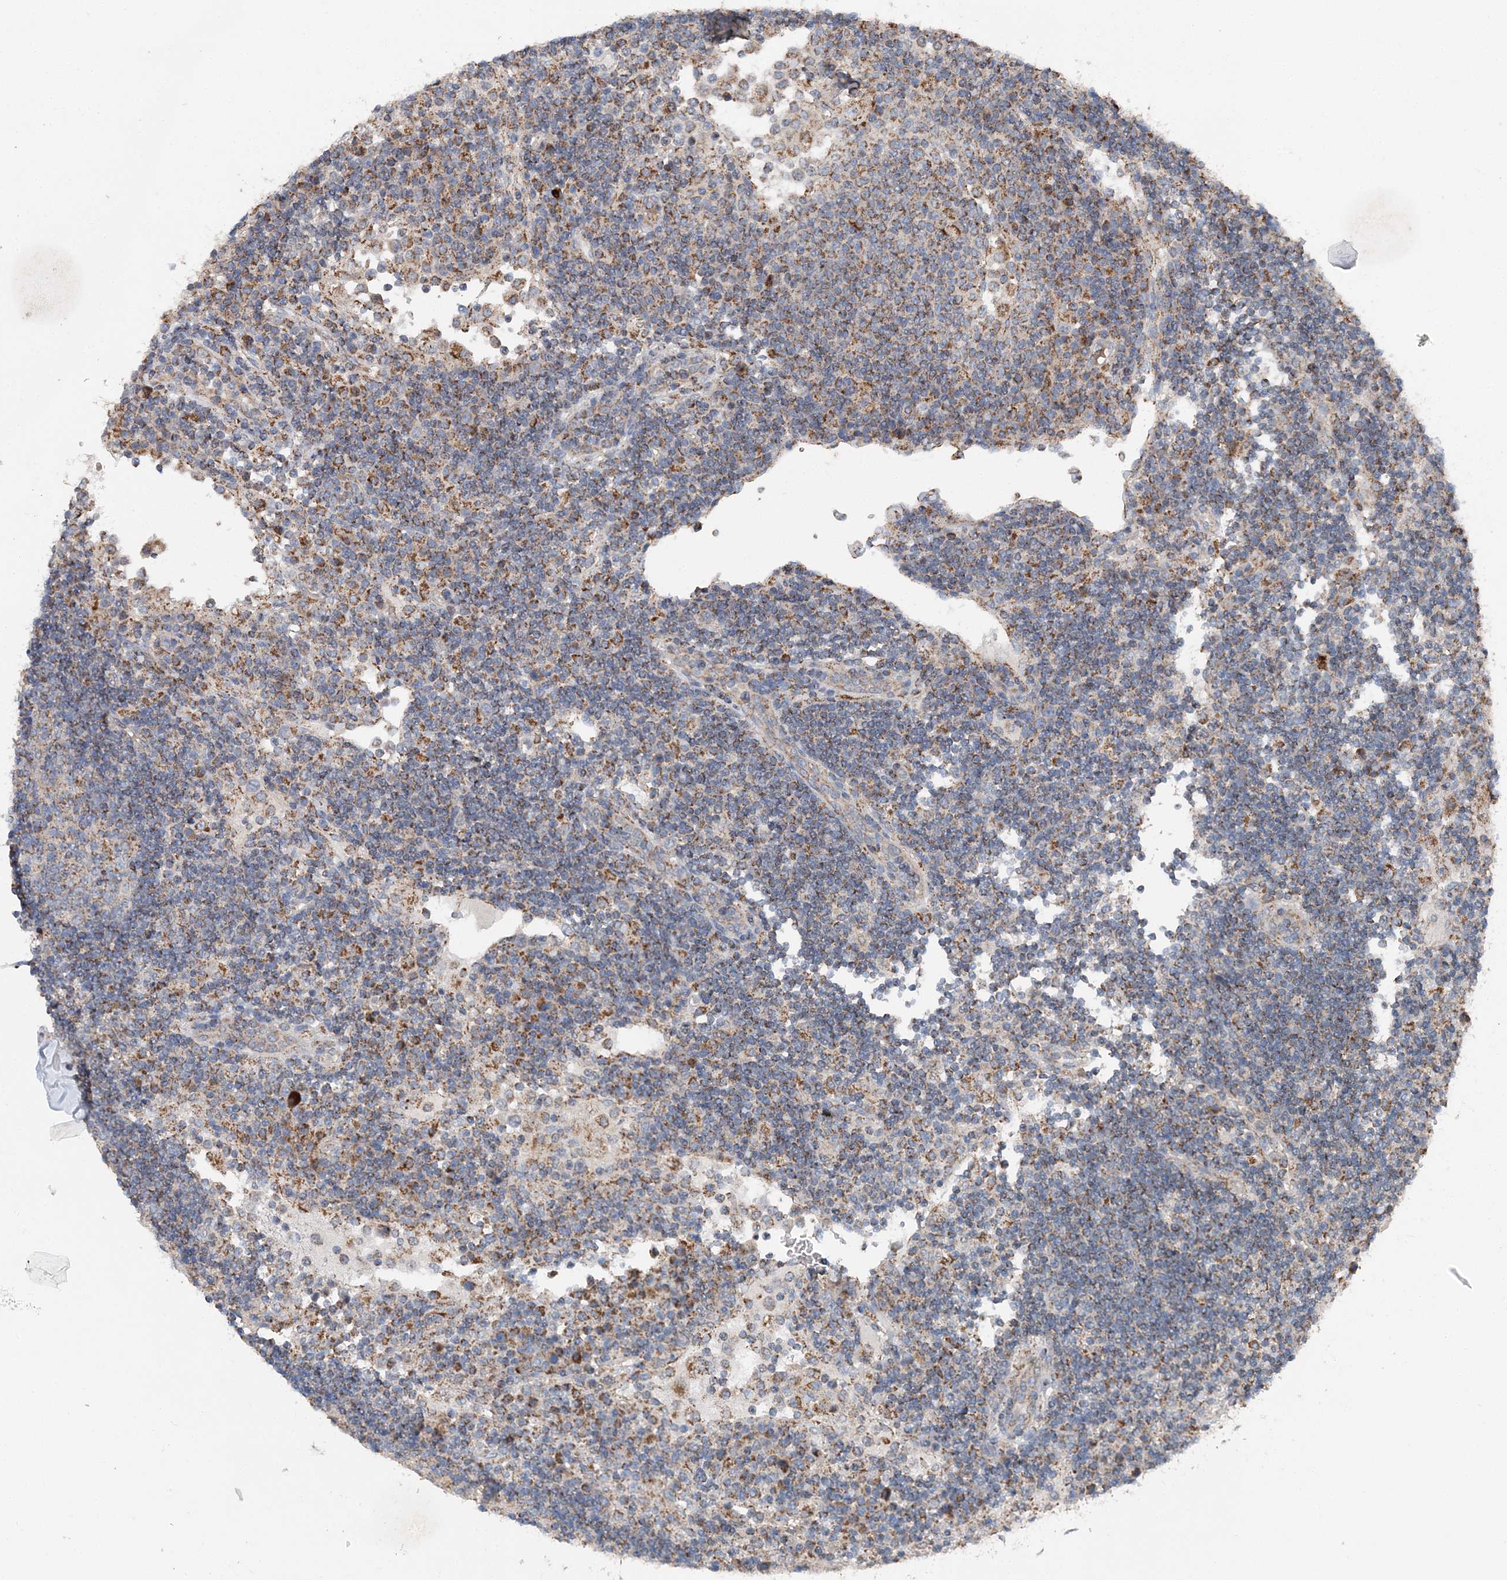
{"staining": {"intensity": "moderate", "quantity": "<25%", "location": "cytoplasmic/membranous"}, "tissue": "lymph node", "cell_type": "Germinal center cells", "image_type": "normal", "snomed": [{"axis": "morphology", "description": "Normal tissue, NOS"}, {"axis": "topography", "description": "Lymph node"}], "caption": "This photomicrograph shows immunohistochemistry staining of benign lymph node, with low moderate cytoplasmic/membranous staining in about <25% of germinal center cells.", "gene": "SPRY2", "patient": {"sex": "female", "age": 53}}